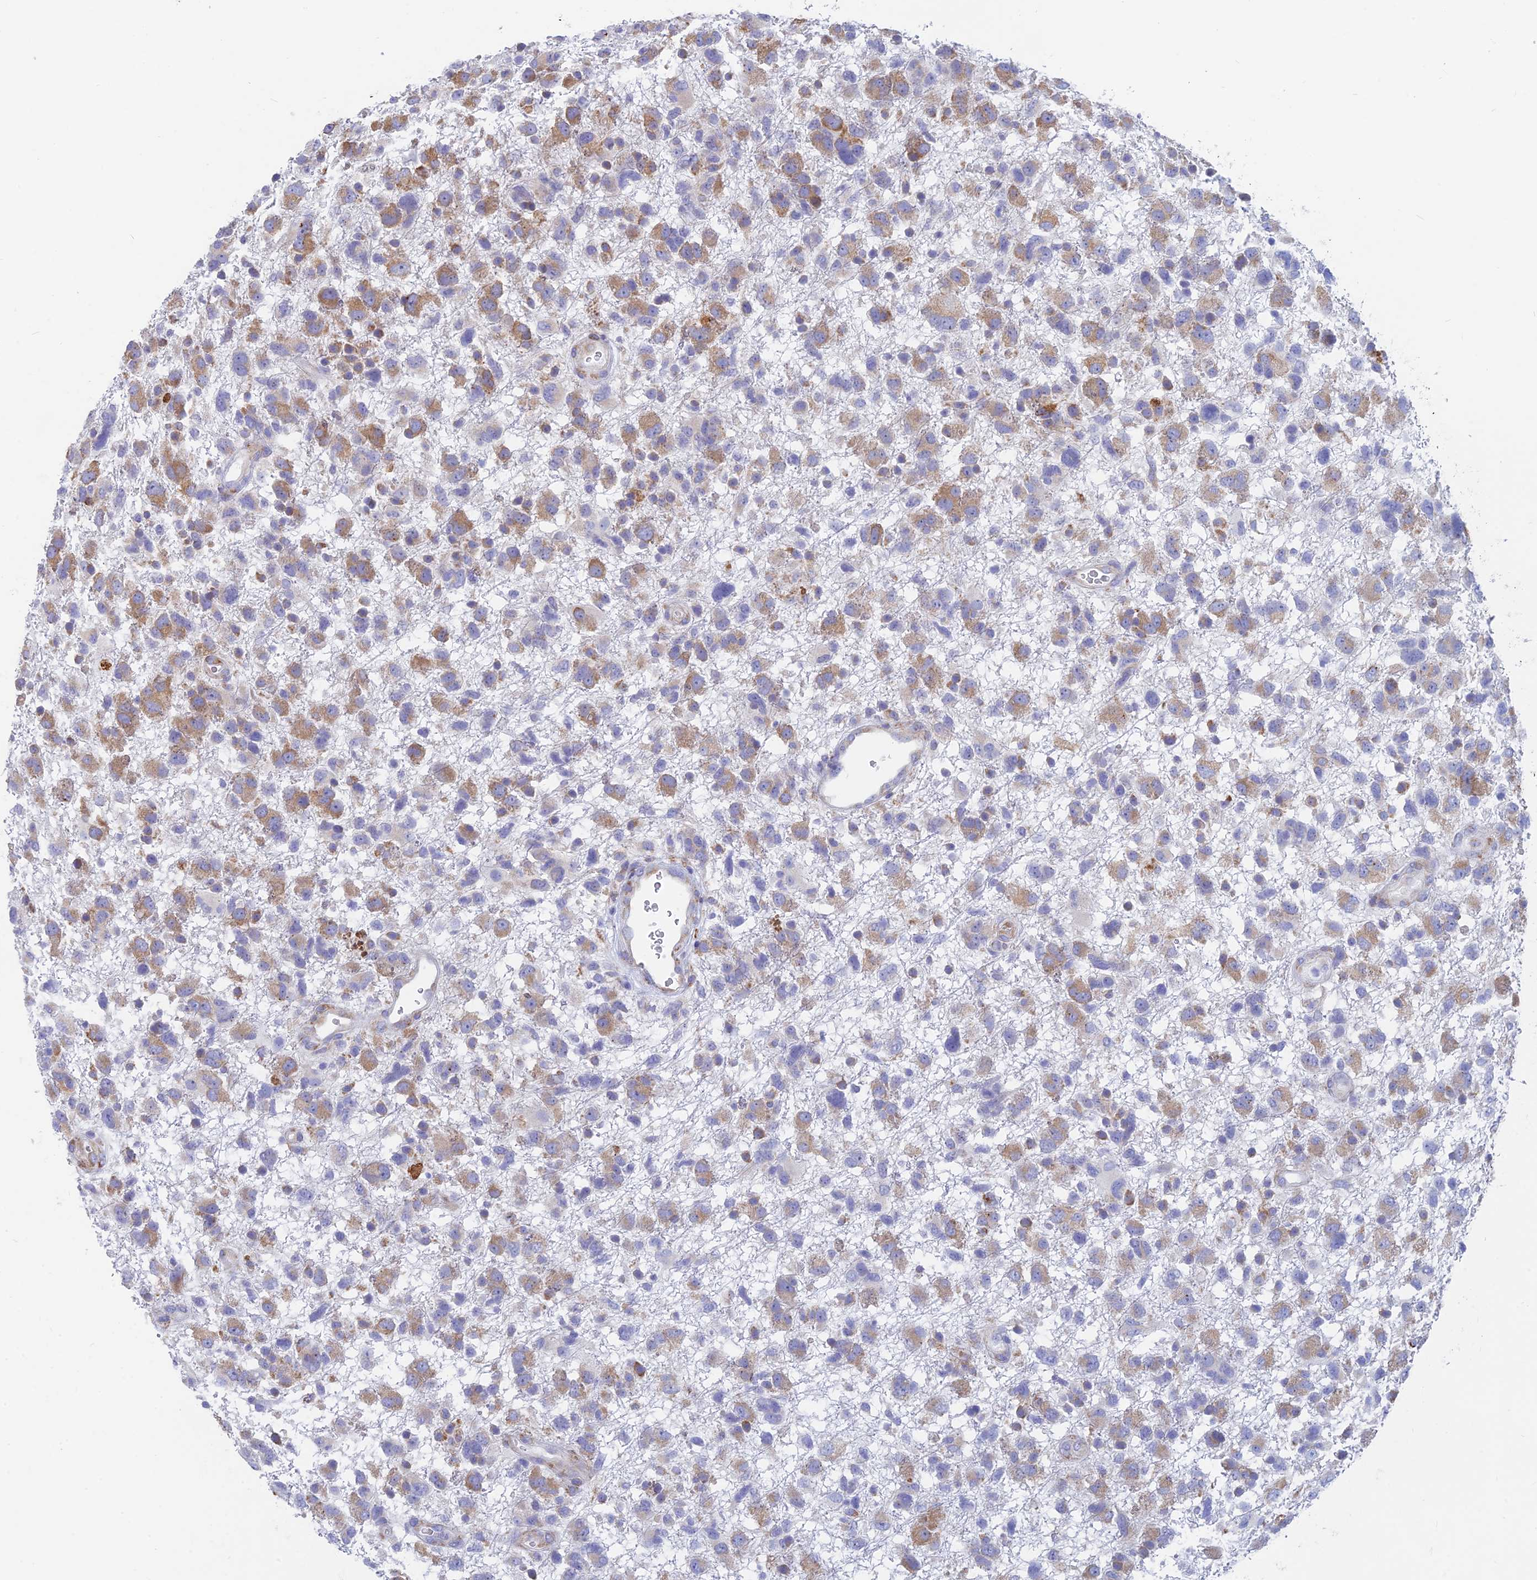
{"staining": {"intensity": "moderate", "quantity": "25%-75%", "location": "cytoplasmic/membranous"}, "tissue": "glioma", "cell_type": "Tumor cells", "image_type": "cancer", "snomed": [{"axis": "morphology", "description": "Glioma, malignant, High grade"}, {"axis": "topography", "description": "Brain"}], "caption": "Human glioma stained for a protein (brown) exhibits moderate cytoplasmic/membranous positive staining in about 25%-75% of tumor cells.", "gene": "WDR35", "patient": {"sex": "male", "age": 61}}